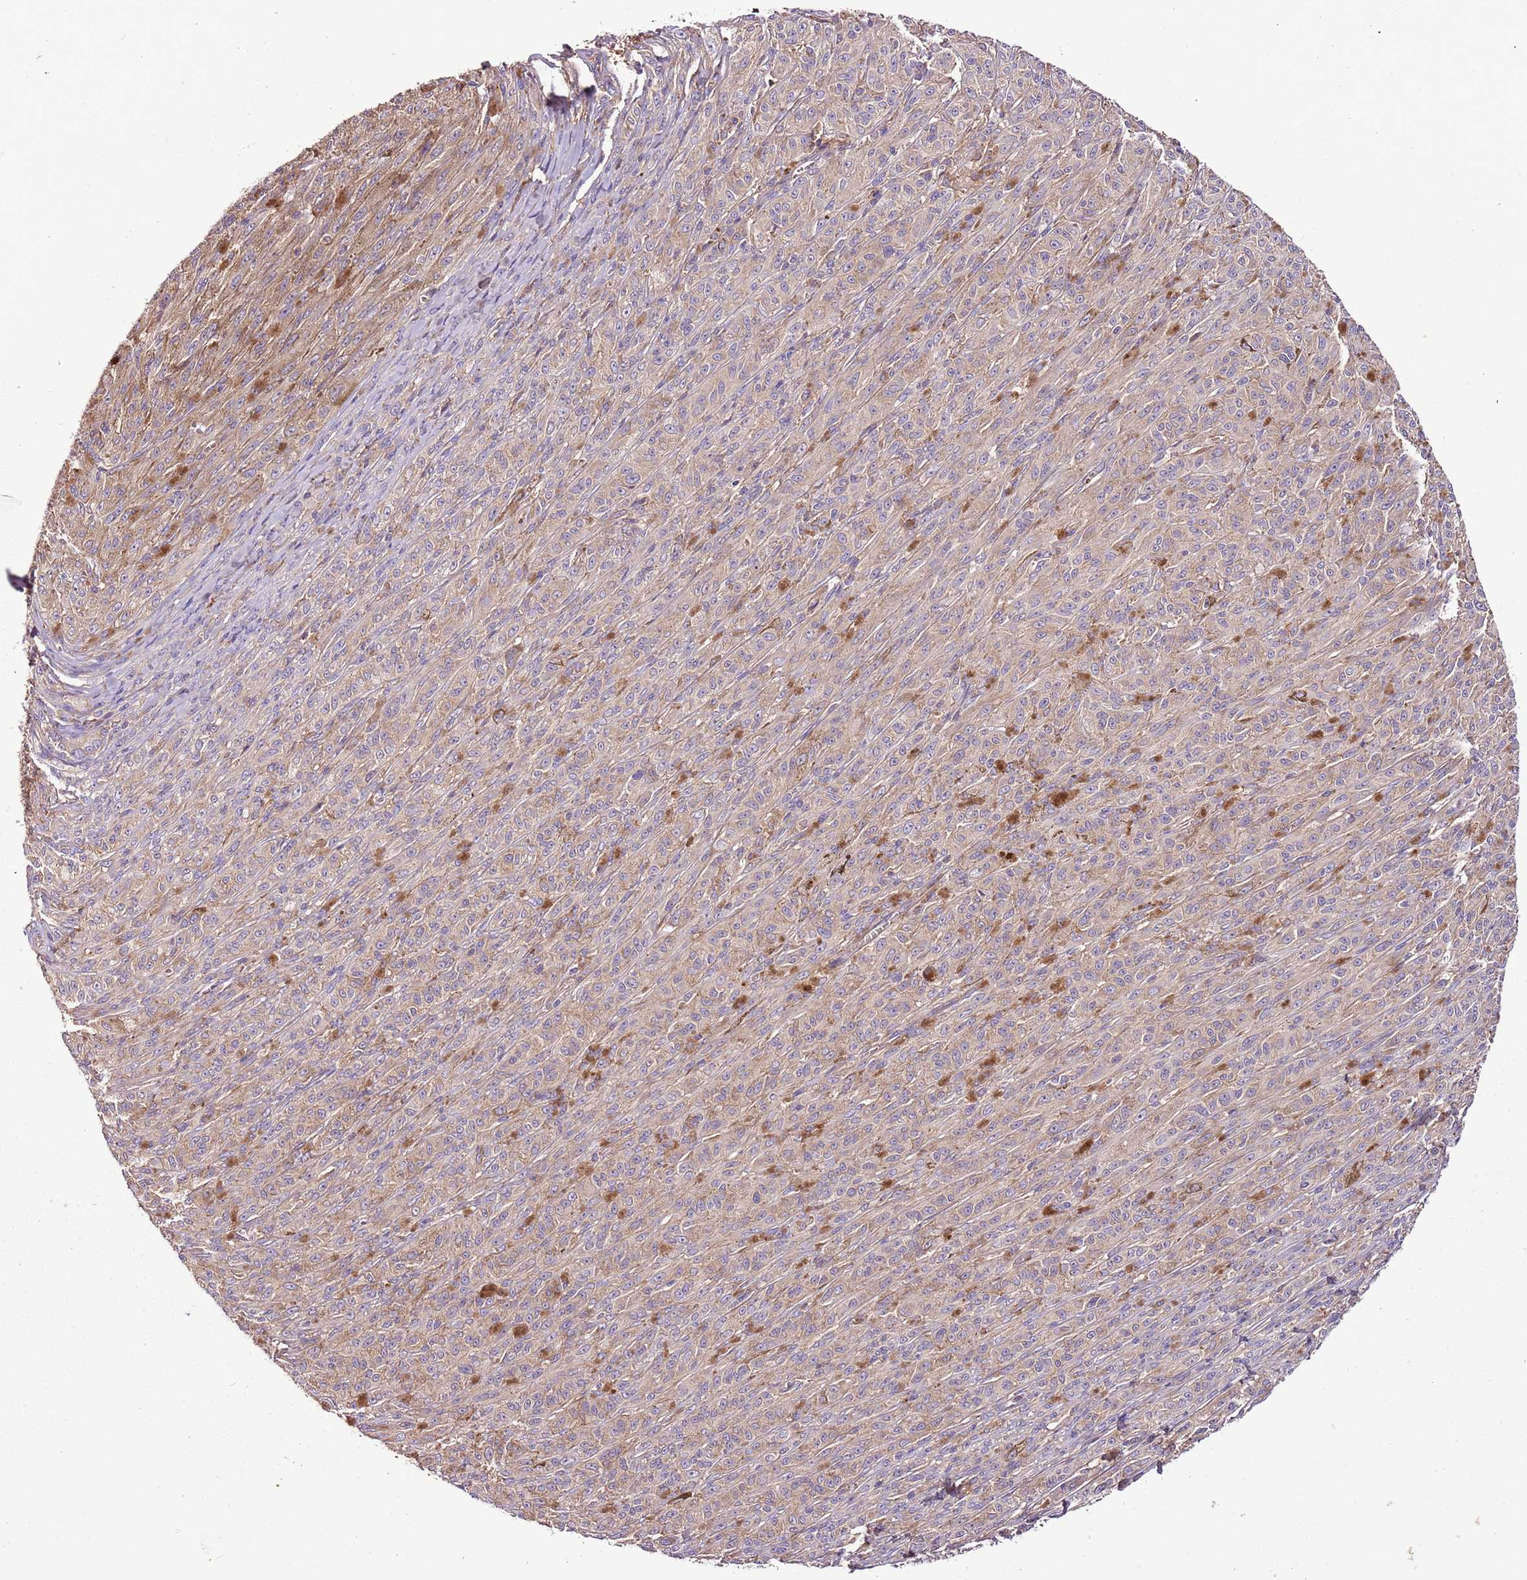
{"staining": {"intensity": "weak", "quantity": "<25%", "location": "cytoplasmic/membranous"}, "tissue": "melanoma", "cell_type": "Tumor cells", "image_type": "cancer", "snomed": [{"axis": "morphology", "description": "Malignant melanoma, NOS"}, {"axis": "topography", "description": "Skin"}], "caption": "Protein analysis of melanoma demonstrates no significant expression in tumor cells.", "gene": "DENR", "patient": {"sex": "female", "age": 52}}